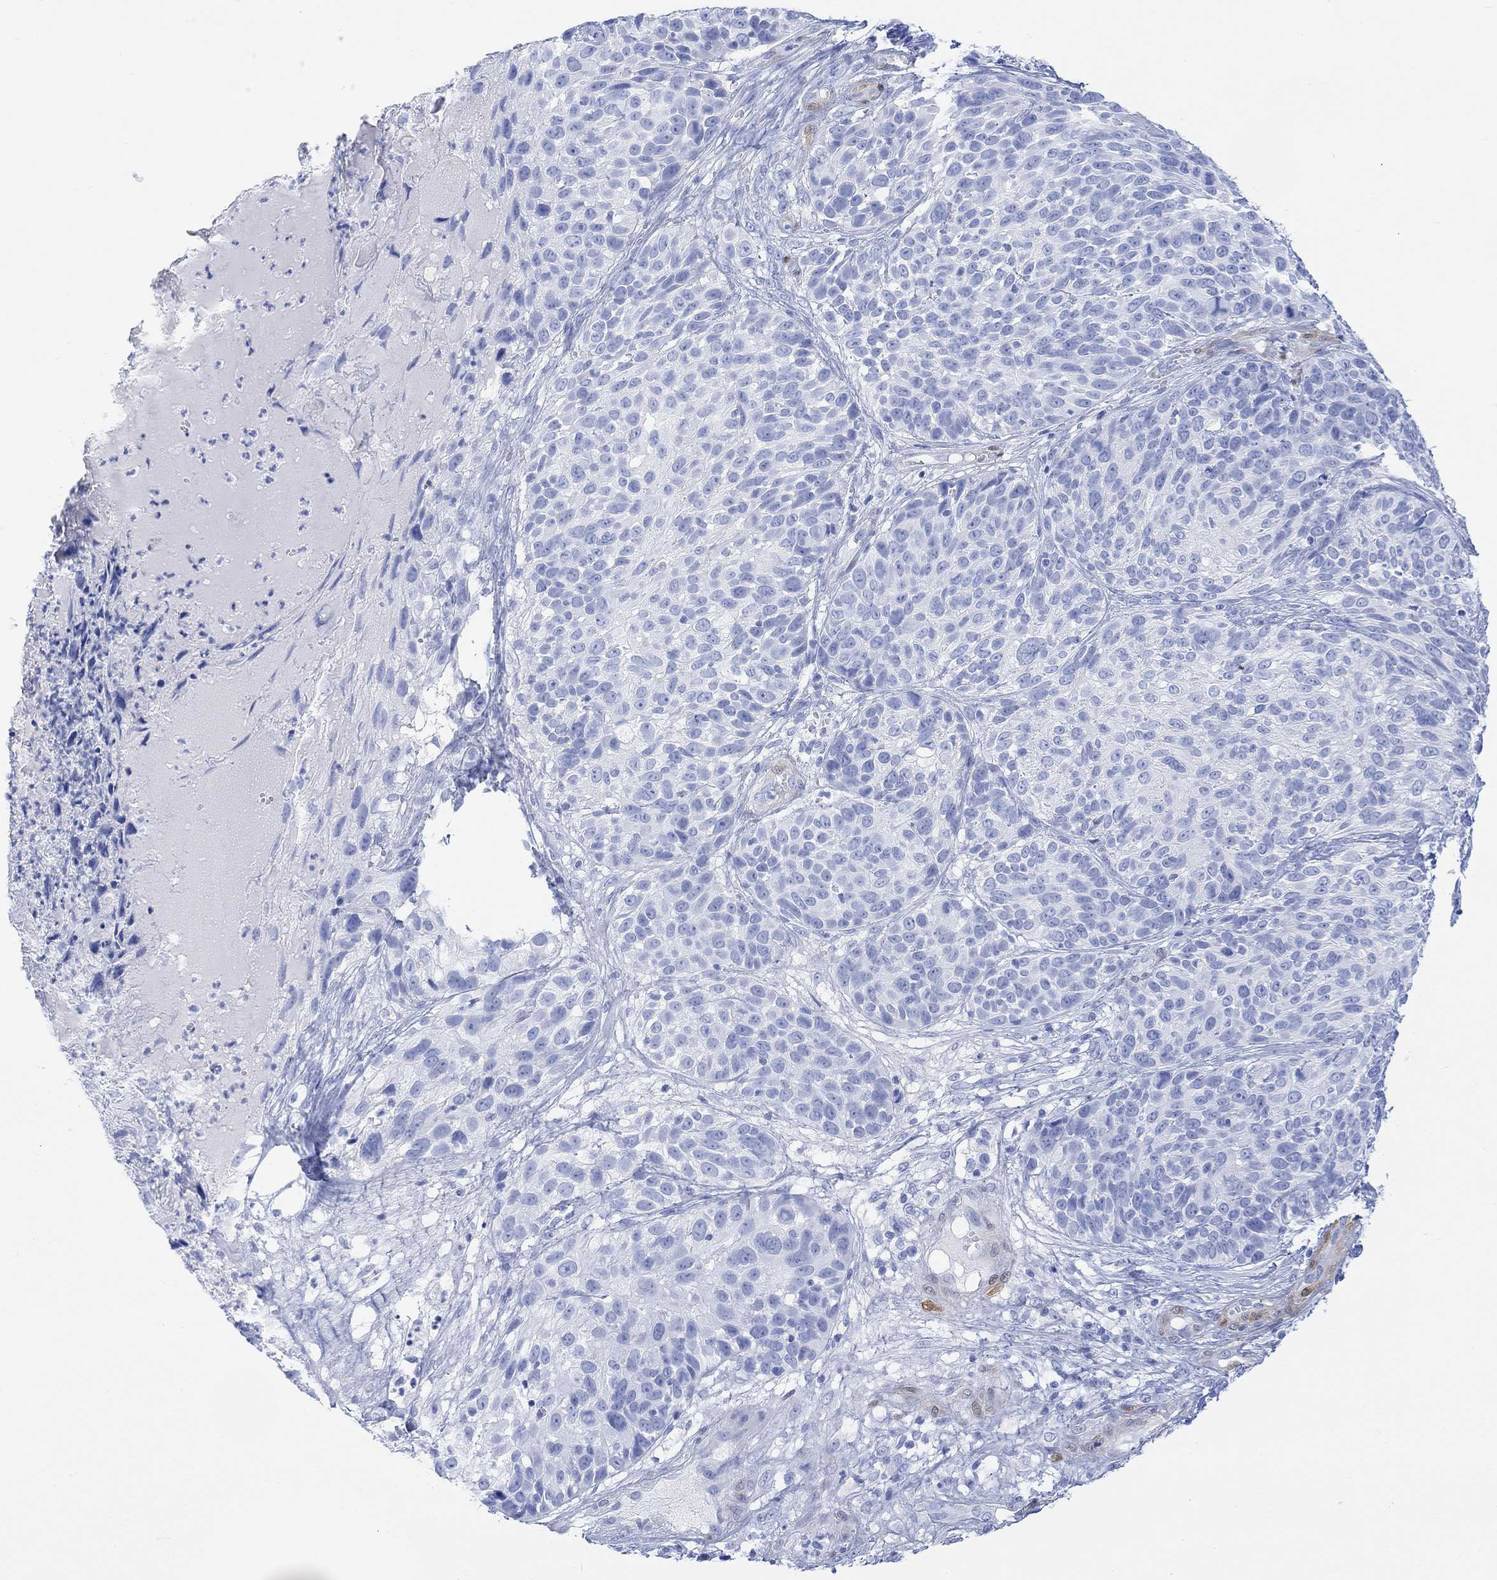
{"staining": {"intensity": "negative", "quantity": "none", "location": "none"}, "tissue": "skin cancer", "cell_type": "Tumor cells", "image_type": "cancer", "snomed": [{"axis": "morphology", "description": "Squamous cell carcinoma, NOS"}, {"axis": "topography", "description": "Skin"}], "caption": "This is a image of immunohistochemistry (IHC) staining of skin cancer (squamous cell carcinoma), which shows no staining in tumor cells.", "gene": "TPPP3", "patient": {"sex": "male", "age": 92}}